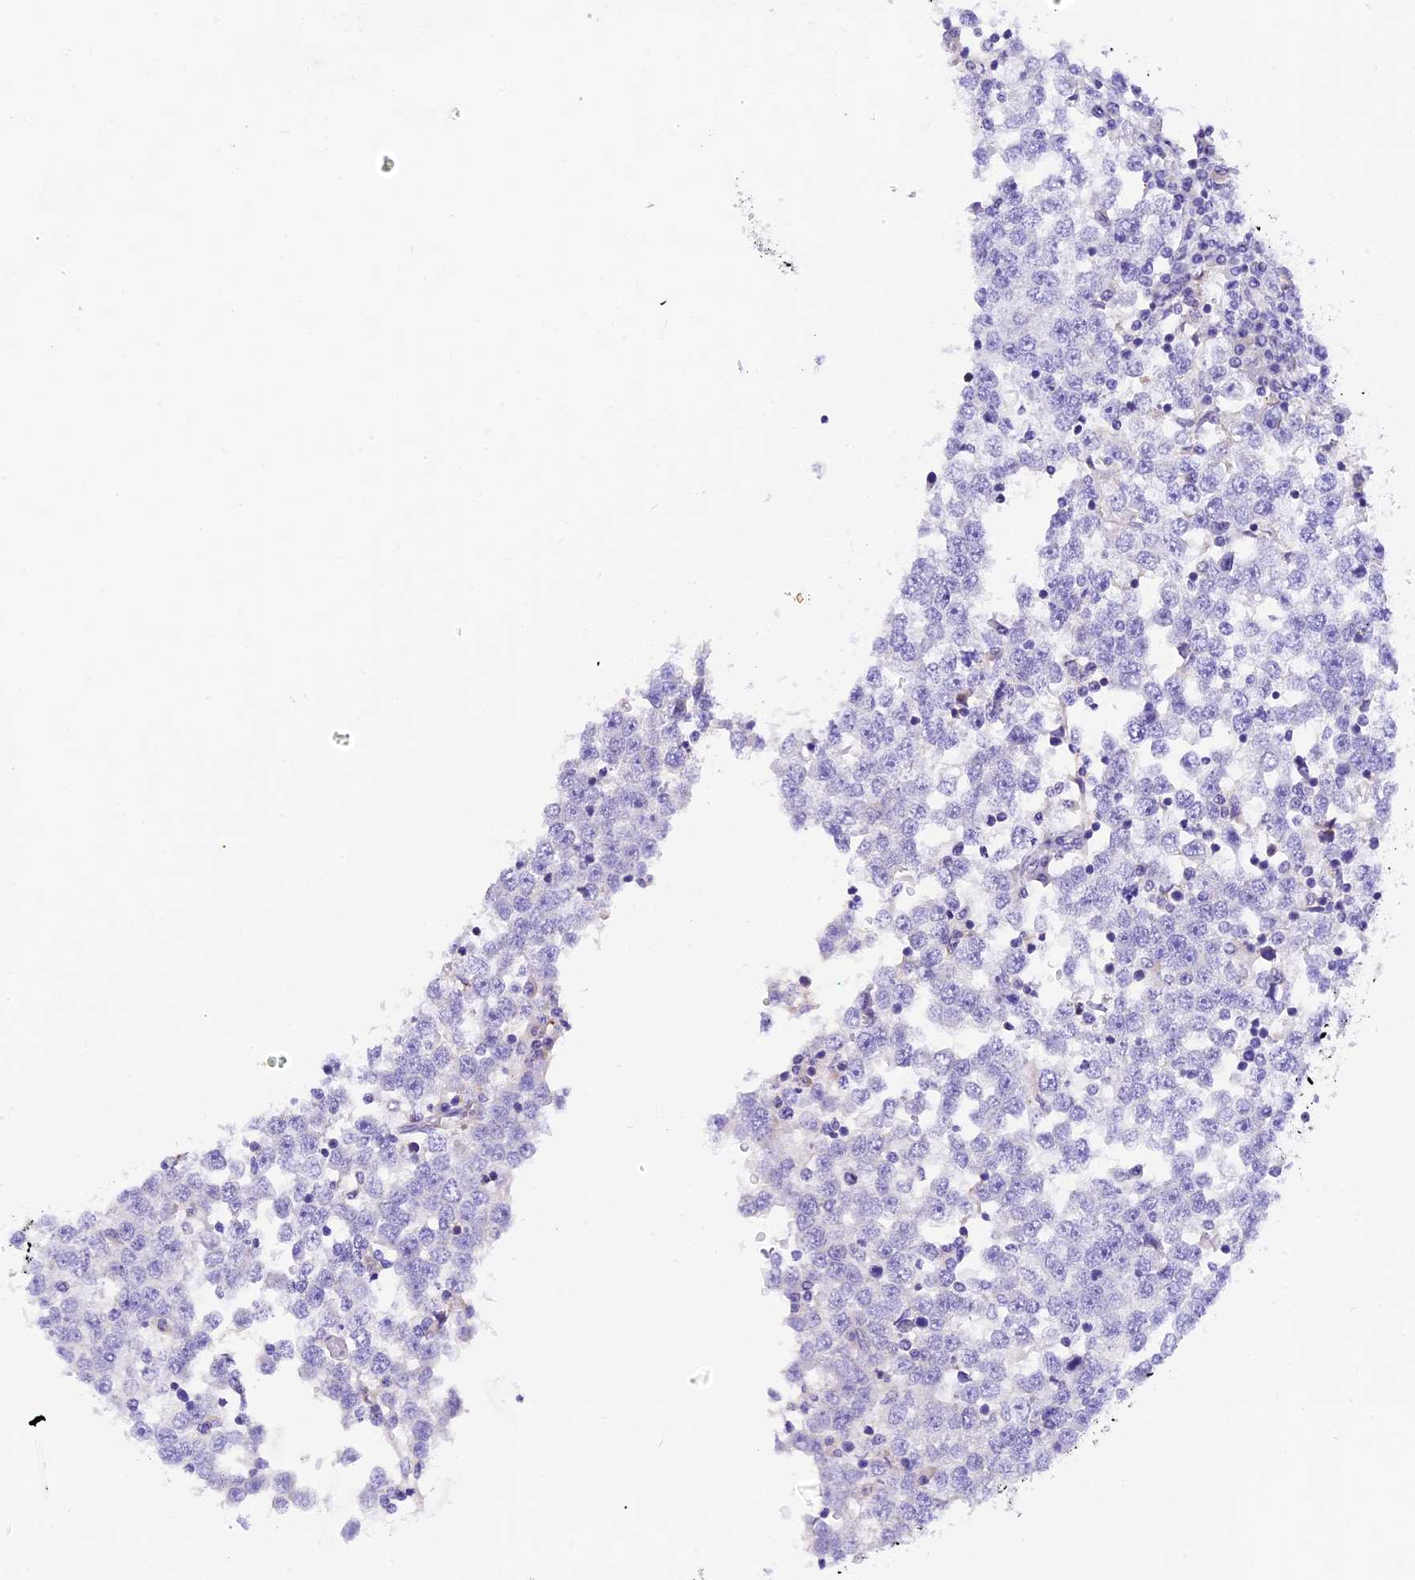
{"staining": {"intensity": "negative", "quantity": "none", "location": "none"}, "tissue": "testis cancer", "cell_type": "Tumor cells", "image_type": "cancer", "snomed": [{"axis": "morphology", "description": "Seminoma, NOS"}, {"axis": "topography", "description": "Testis"}], "caption": "Human seminoma (testis) stained for a protein using IHC shows no staining in tumor cells.", "gene": "COL6A5", "patient": {"sex": "male", "age": 65}}